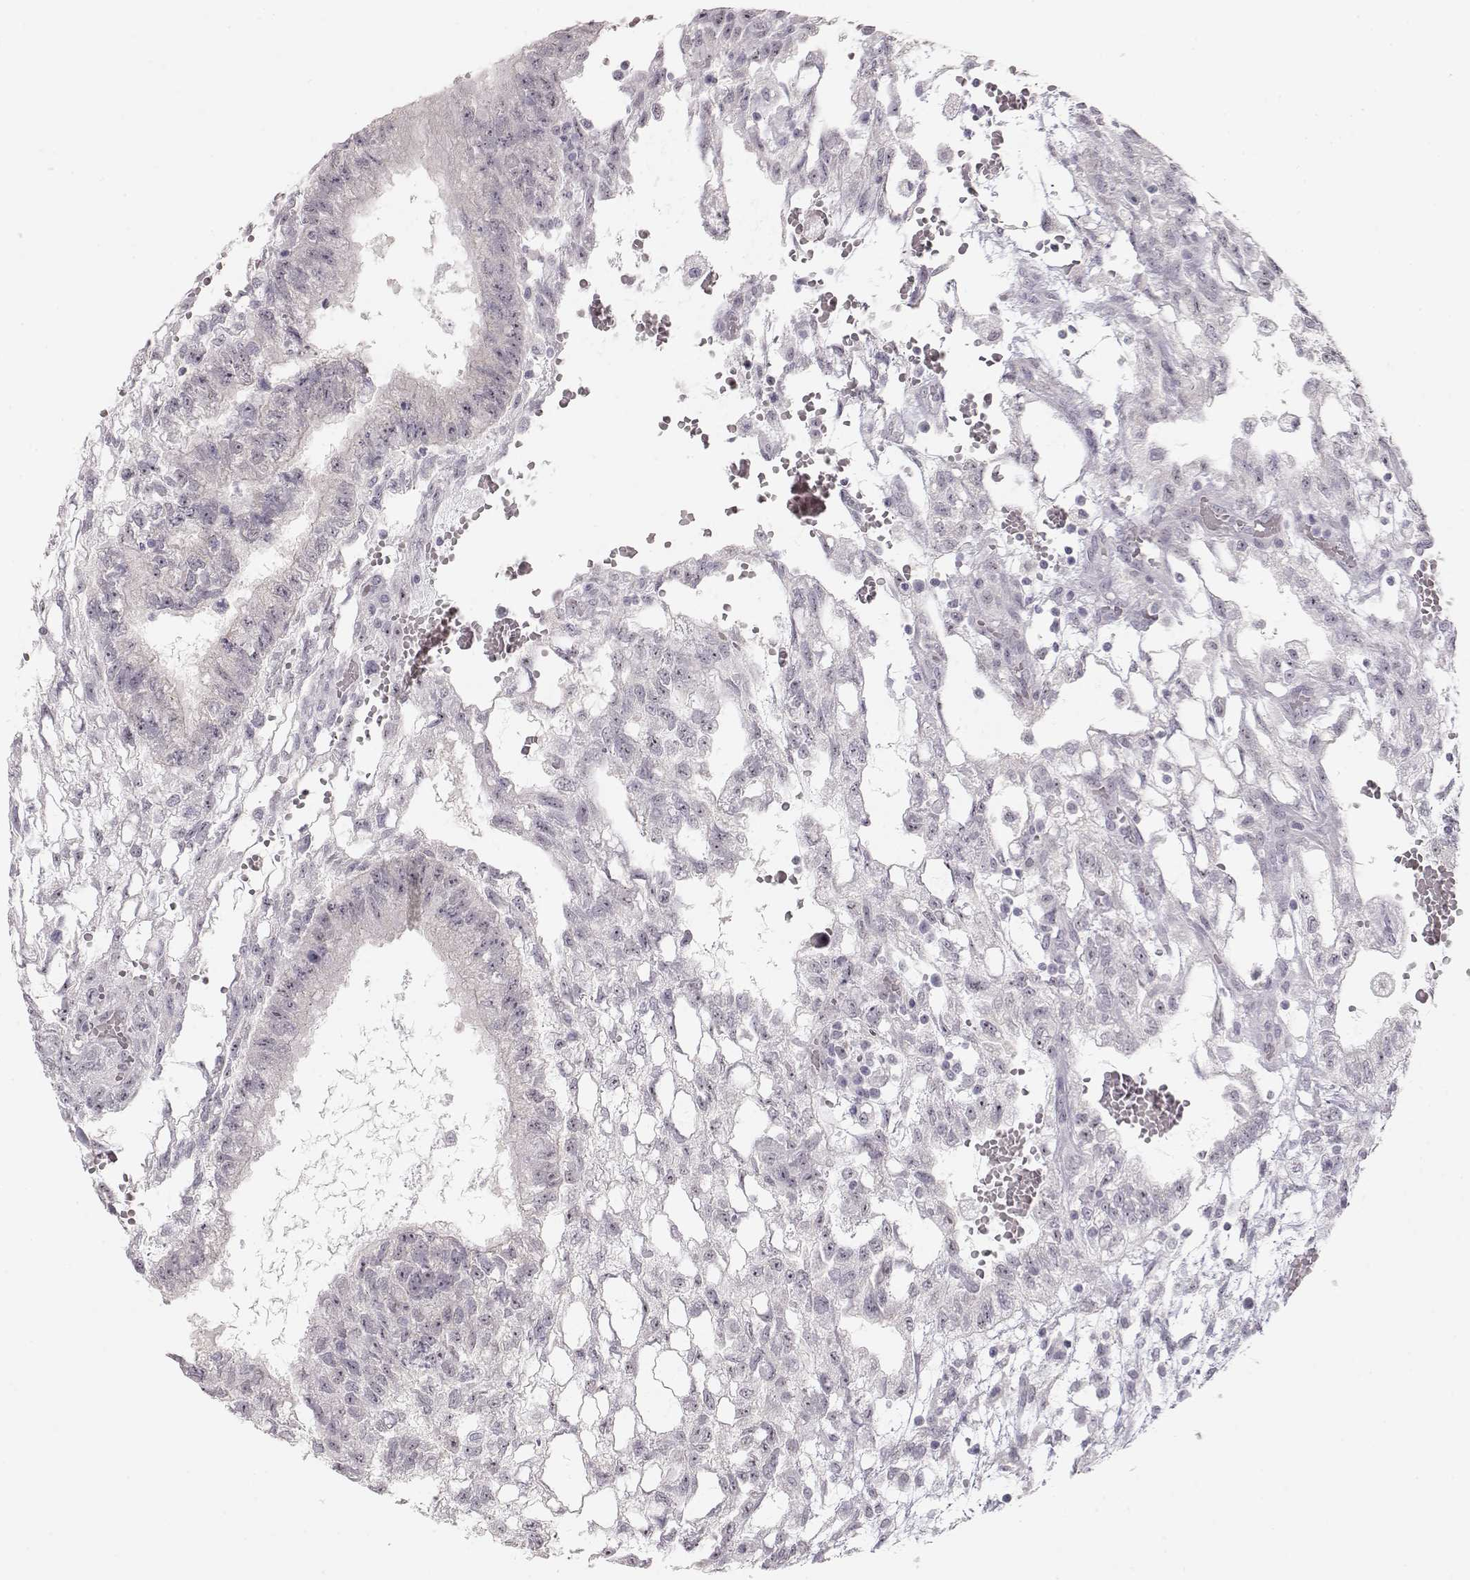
{"staining": {"intensity": "negative", "quantity": "none", "location": "none"}, "tissue": "testis cancer", "cell_type": "Tumor cells", "image_type": "cancer", "snomed": [{"axis": "morphology", "description": "Carcinoma, Embryonal, NOS"}, {"axis": "topography", "description": "Testis"}], "caption": "This is an immunohistochemistry (IHC) histopathology image of human testis cancer. There is no staining in tumor cells.", "gene": "FAM205A", "patient": {"sex": "male", "age": 32}}